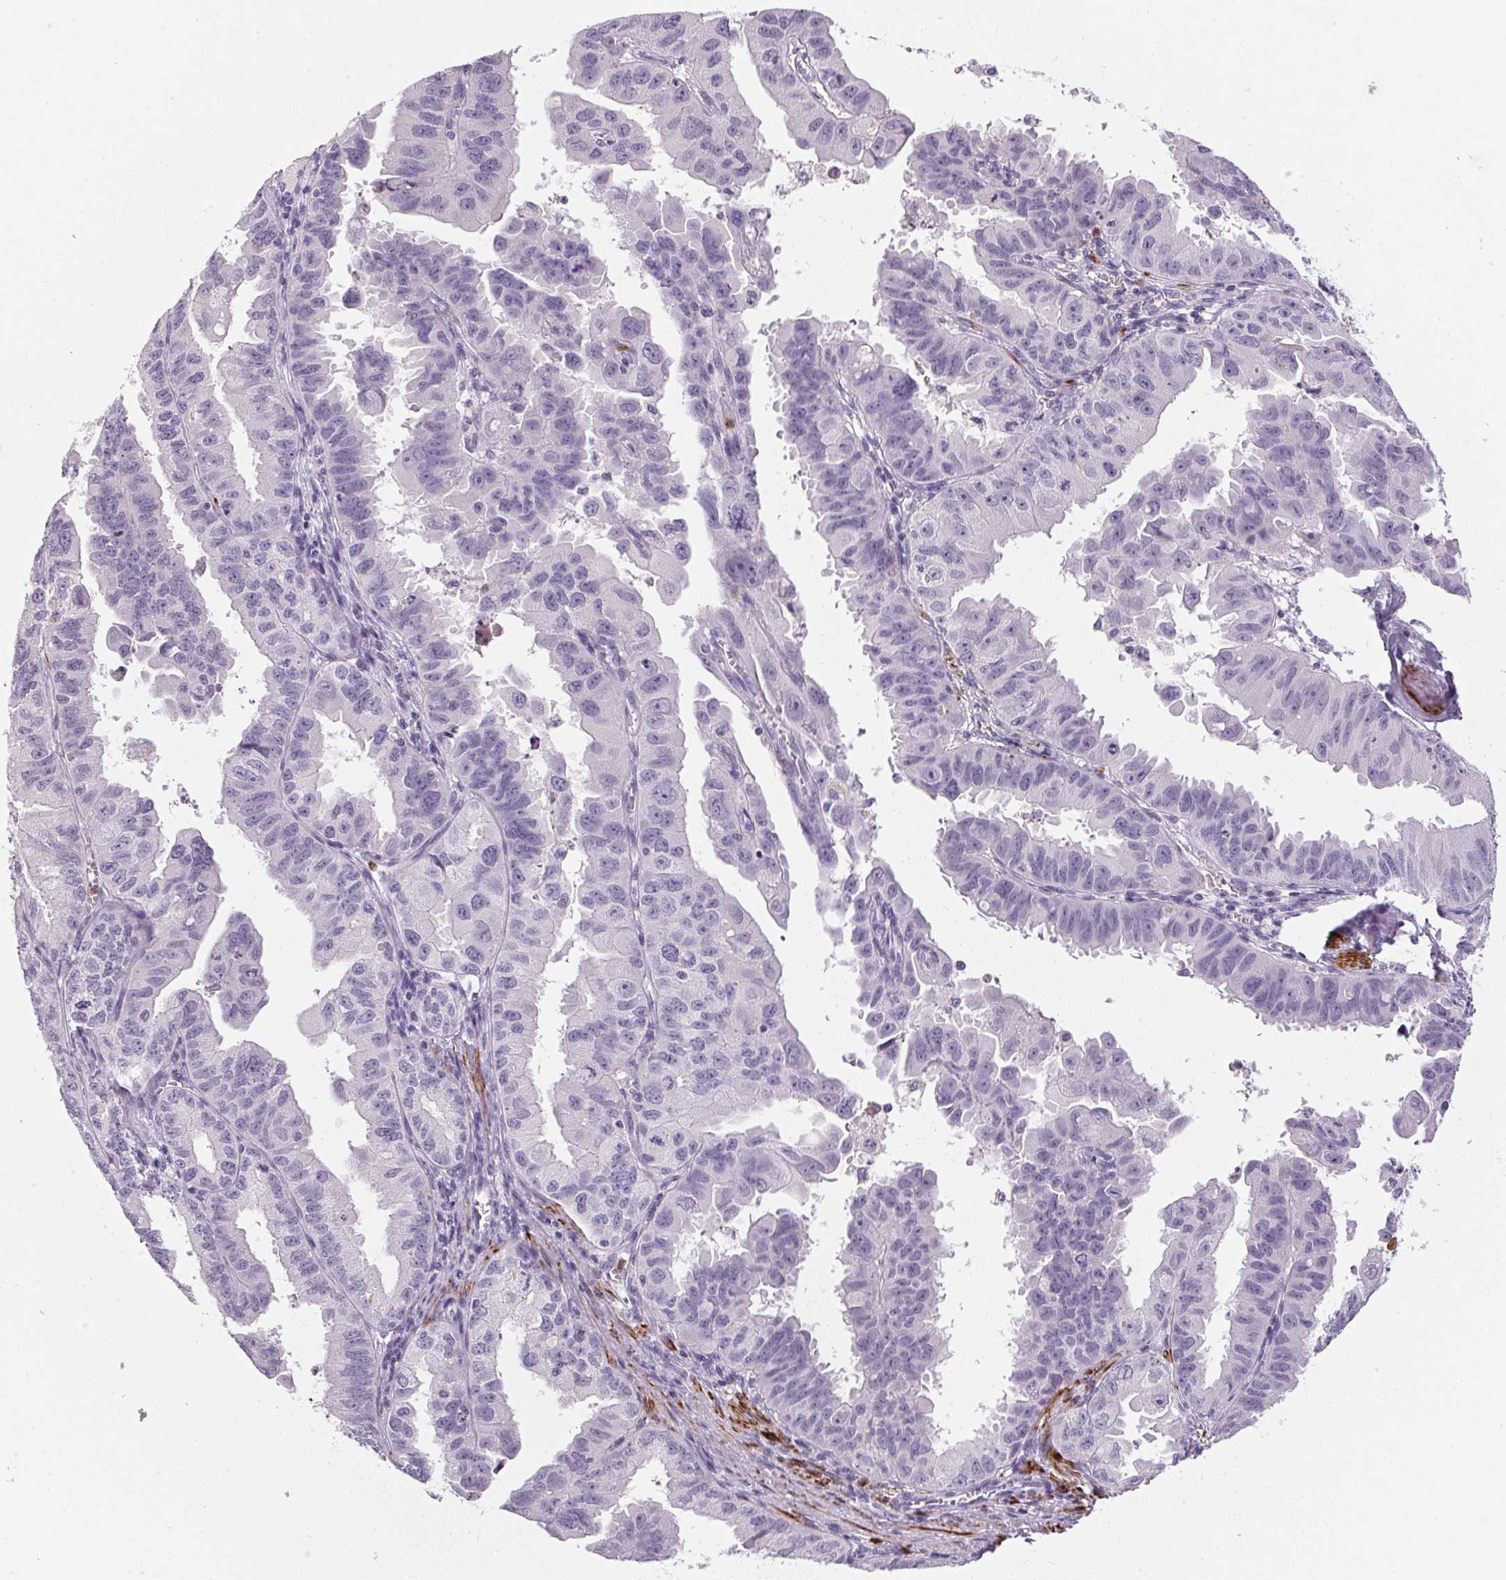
{"staining": {"intensity": "negative", "quantity": "none", "location": "none"}, "tissue": "ovarian cancer", "cell_type": "Tumor cells", "image_type": "cancer", "snomed": [{"axis": "morphology", "description": "Carcinoma, endometroid"}, {"axis": "topography", "description": "Ovary"}], "caption": "Immunohistochemistry (IHC) histopathology image of ovarian endometroid carcinoma stained for a protein (brown), which shows no positivity in tumor cells.", "gene": "ECPAS", "patient": {"sex": "female", "age": 85}}